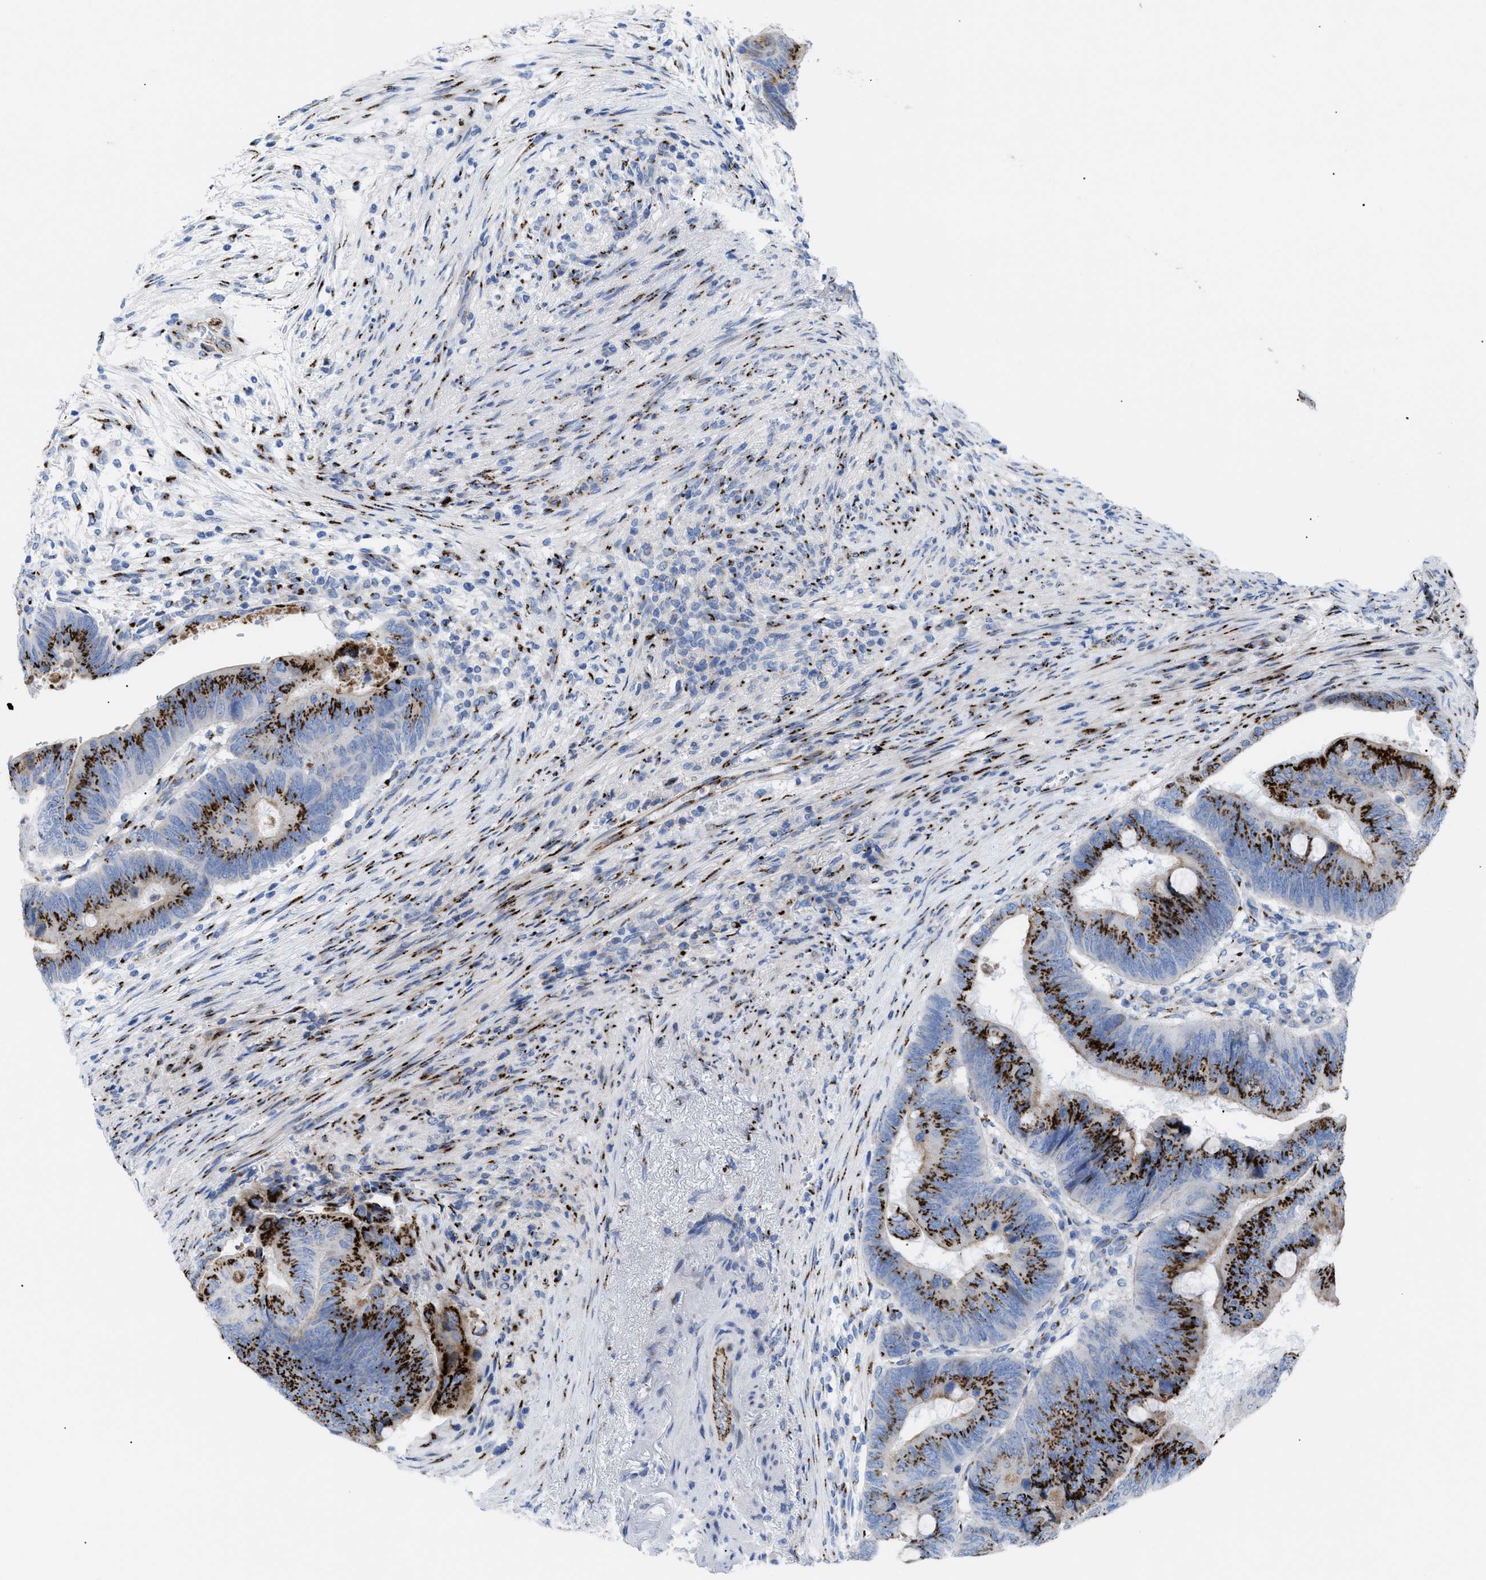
{"staining": {"intensity": "strong", "quantity": ">75%", "location": "cytoplasmic/membranous"}, "tissue": "colorectal cancer", "cell_type": "Tumor cells", "image_type": "cancer", "snomed": [{"axis": "morphology", "description": "Normal tissue, NOS"}, {"axis": "morphology", "description": "Adenocarcinoma, NOS"}, {"axis": "topography", "description": "Rectum"}, {"axis": "topography", "description": "Peripheral nerve tissue"}], "caption": "Strong cytoplasmic/membranous staining is identified in about >75% of tumor cells in adenocarcinoma (colorectal). (Stains: DAB in brown, nuclei in blue, Microscopy: brightfield microscopy at high magnification).", "gene": "TMEM17", "patient": {"sex": "male", "age": 92}}